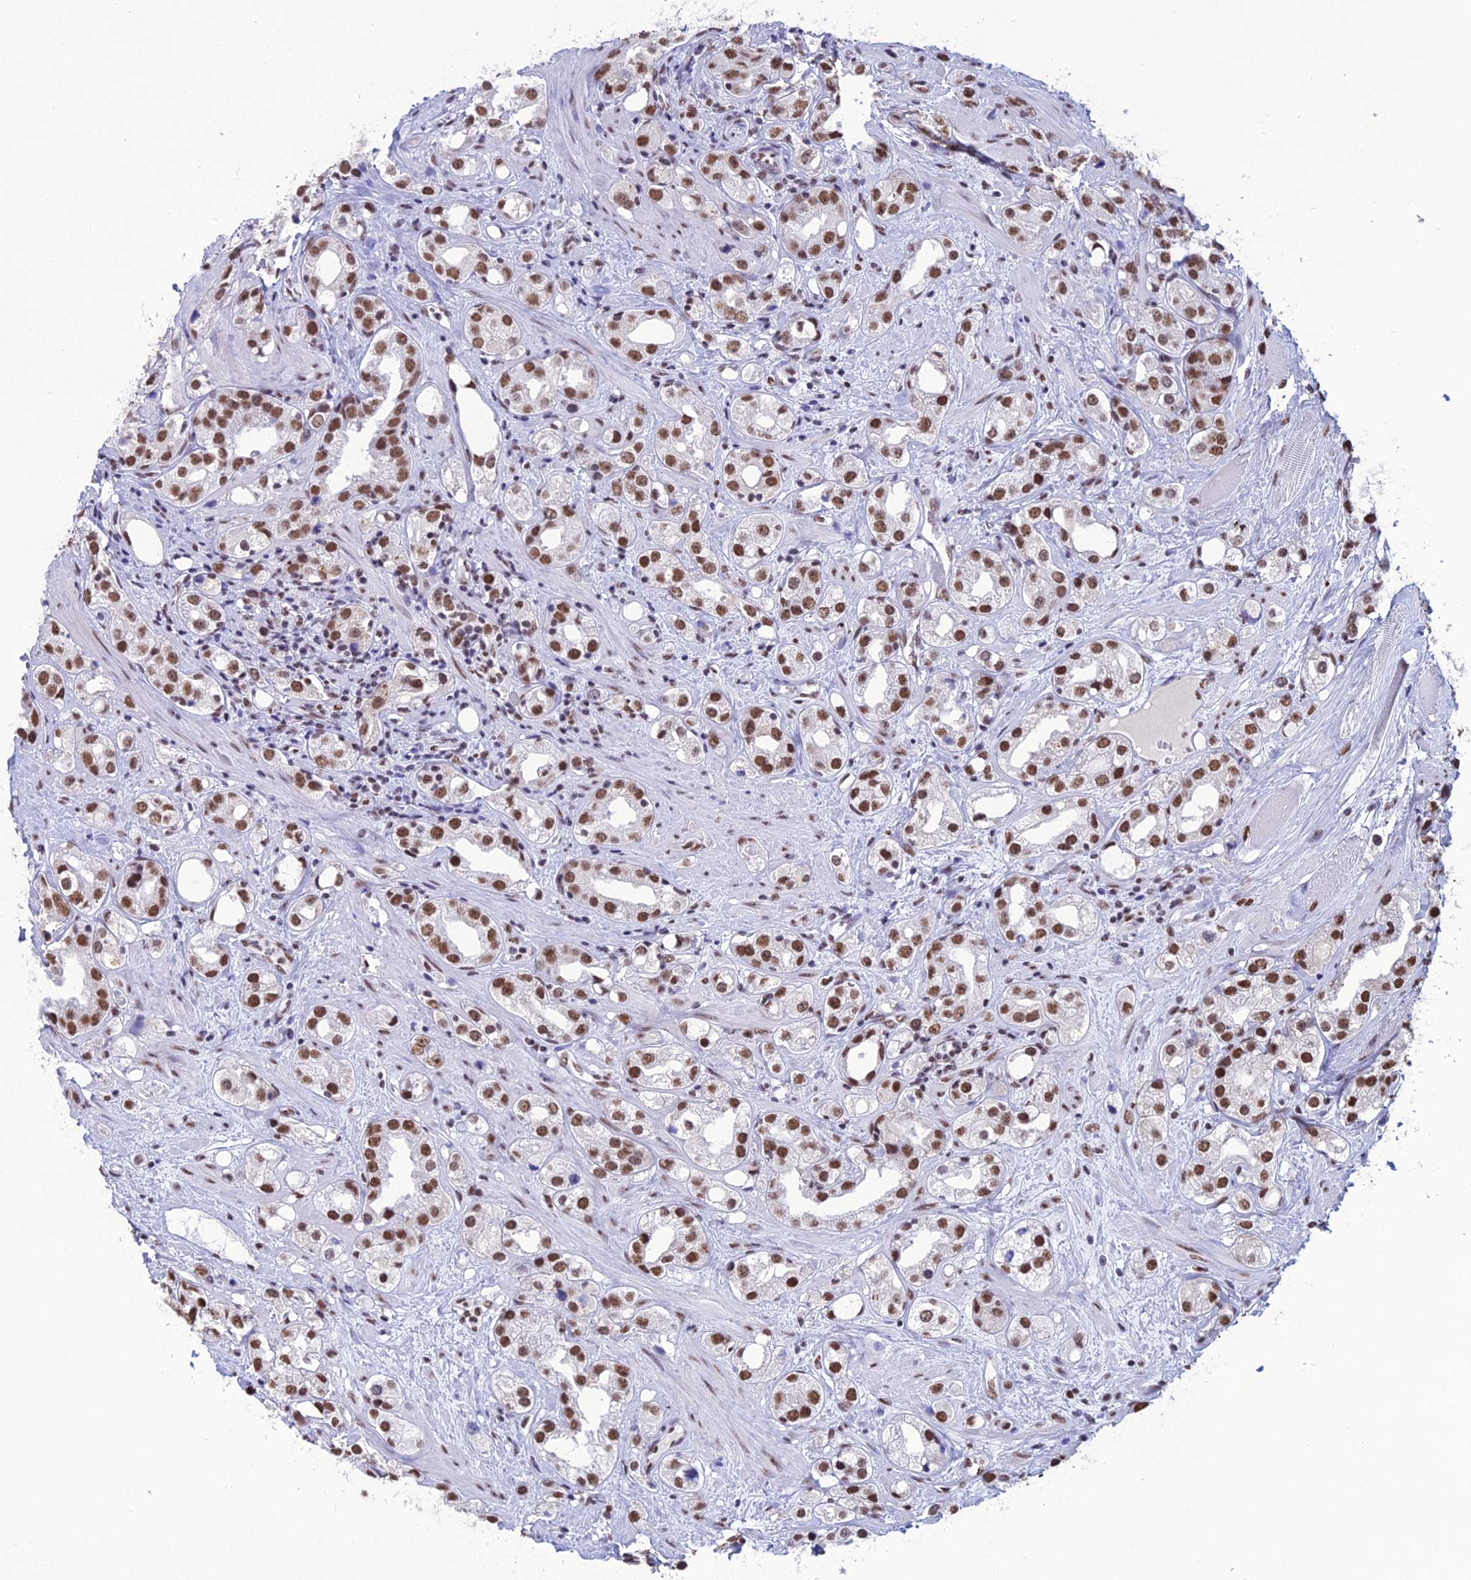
{"staining": {"intensity": "moderate", "quantity": ">75%", "location": "nuclear"}, "tissue": "prostate cancer", "cell_type": "Tumor cells", "image_type": "cancer", "snomed": [{"axis": "morphology", "description": "Adenocarcinoma, NOS"}, {"axis": "topography", "description": "Prostate"}], "caption": "IHC image of prostate cancer stained for a protein (brown), which displays medium levels of moderate nuclear expression in approximately >75% of tumor cells.", "gene": "PRAMEF12", "patient": {"sex": "male", "age": 79}}